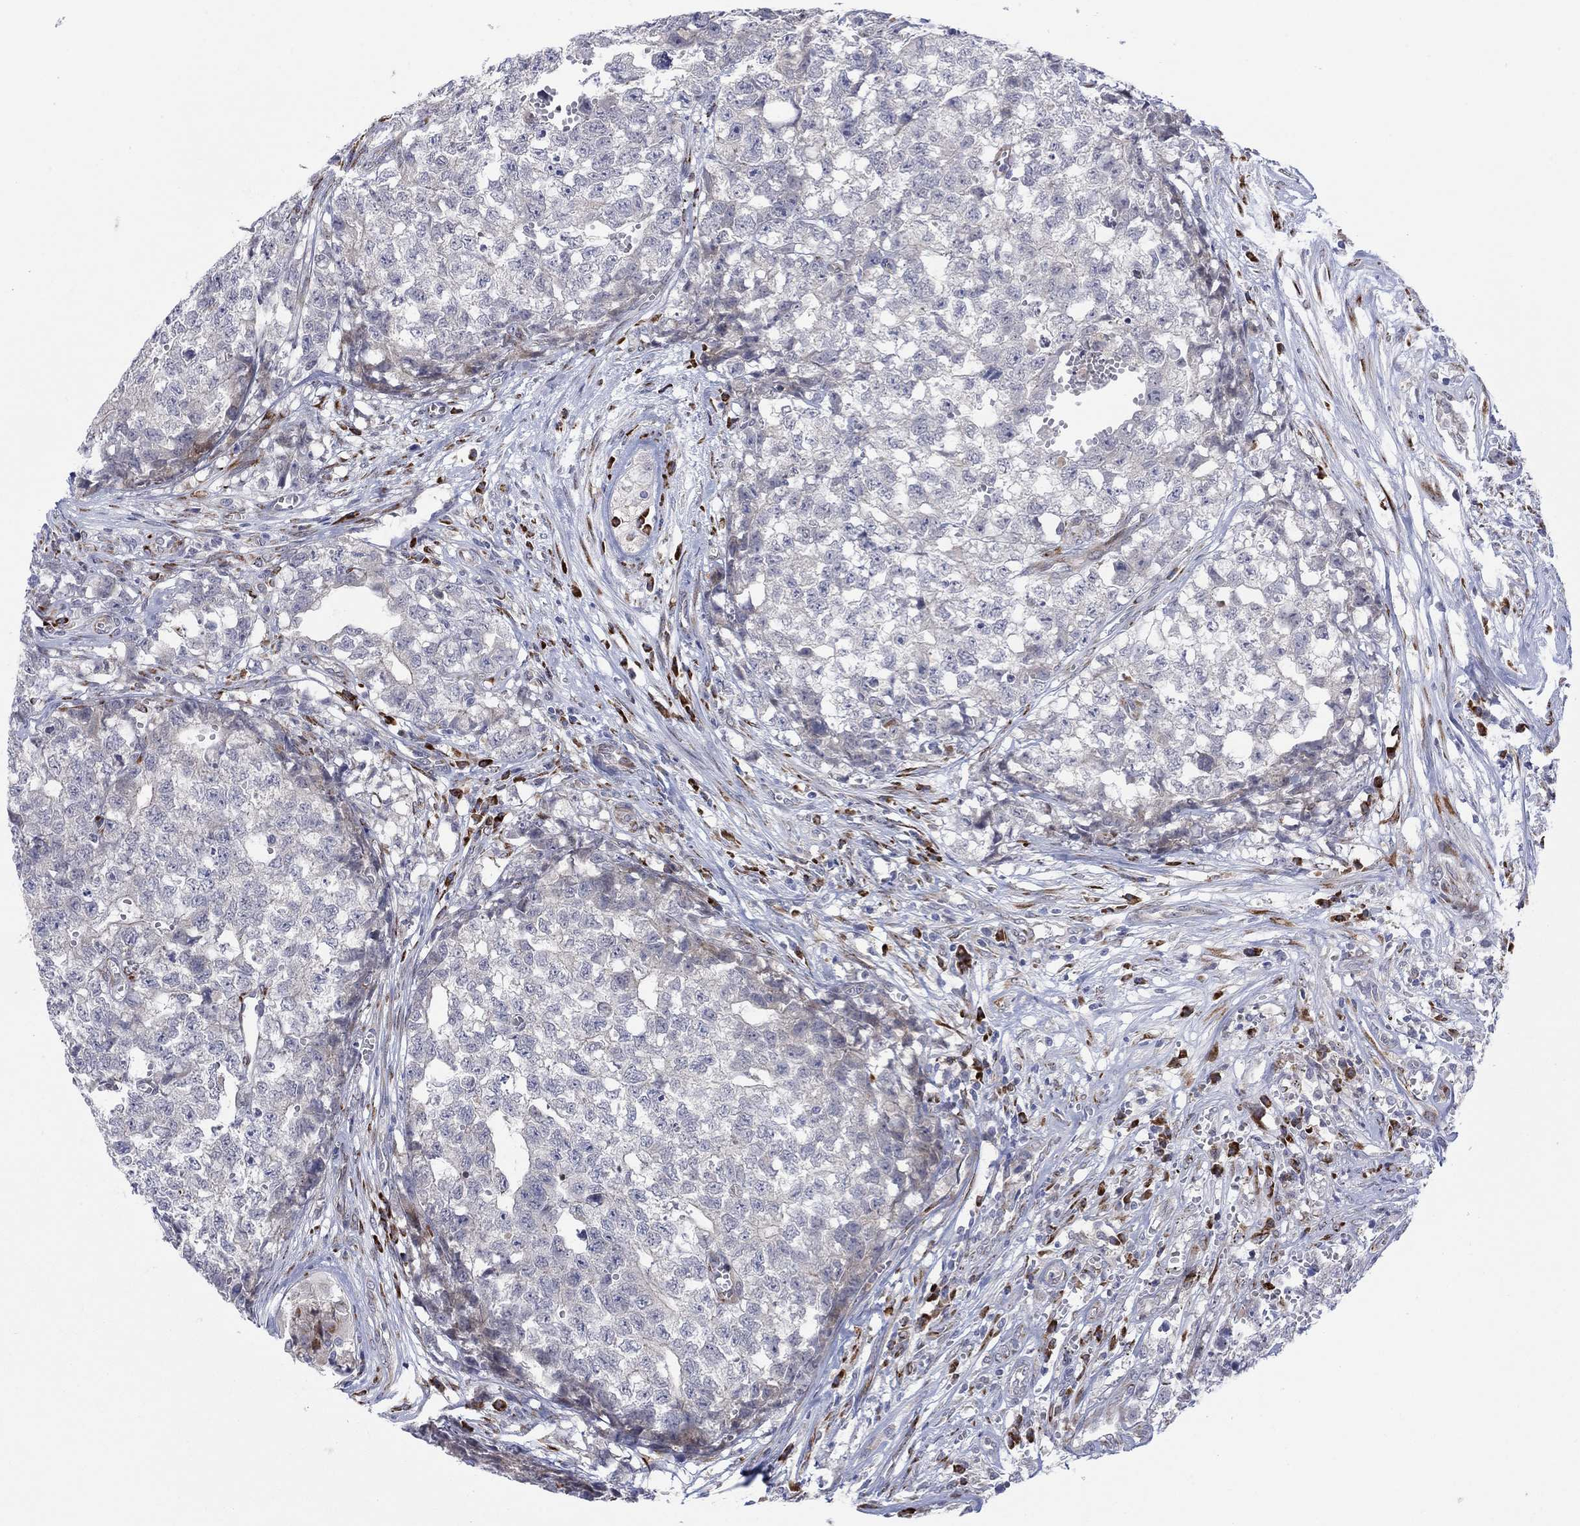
{"staining": {"intensity": "negative", "quantity": "none", "location": "none"}, "tissue": "testis cancer", "cell_type": "Tumor cells", "image_type": "cancer", "snomed": [{"axis": "morphology", "description": "Seminoma, NOS"}, {"axis": "morphology", "description": "Carcinoma, Embryonal, NOS"}, {"axis": "topography", "description": "Testis"}], "caption": "Tumor cells are negative for protein expression in human seminoma (testis).", "gene": "TTC21B", "patient": {"sex": "male", "age": 22}}